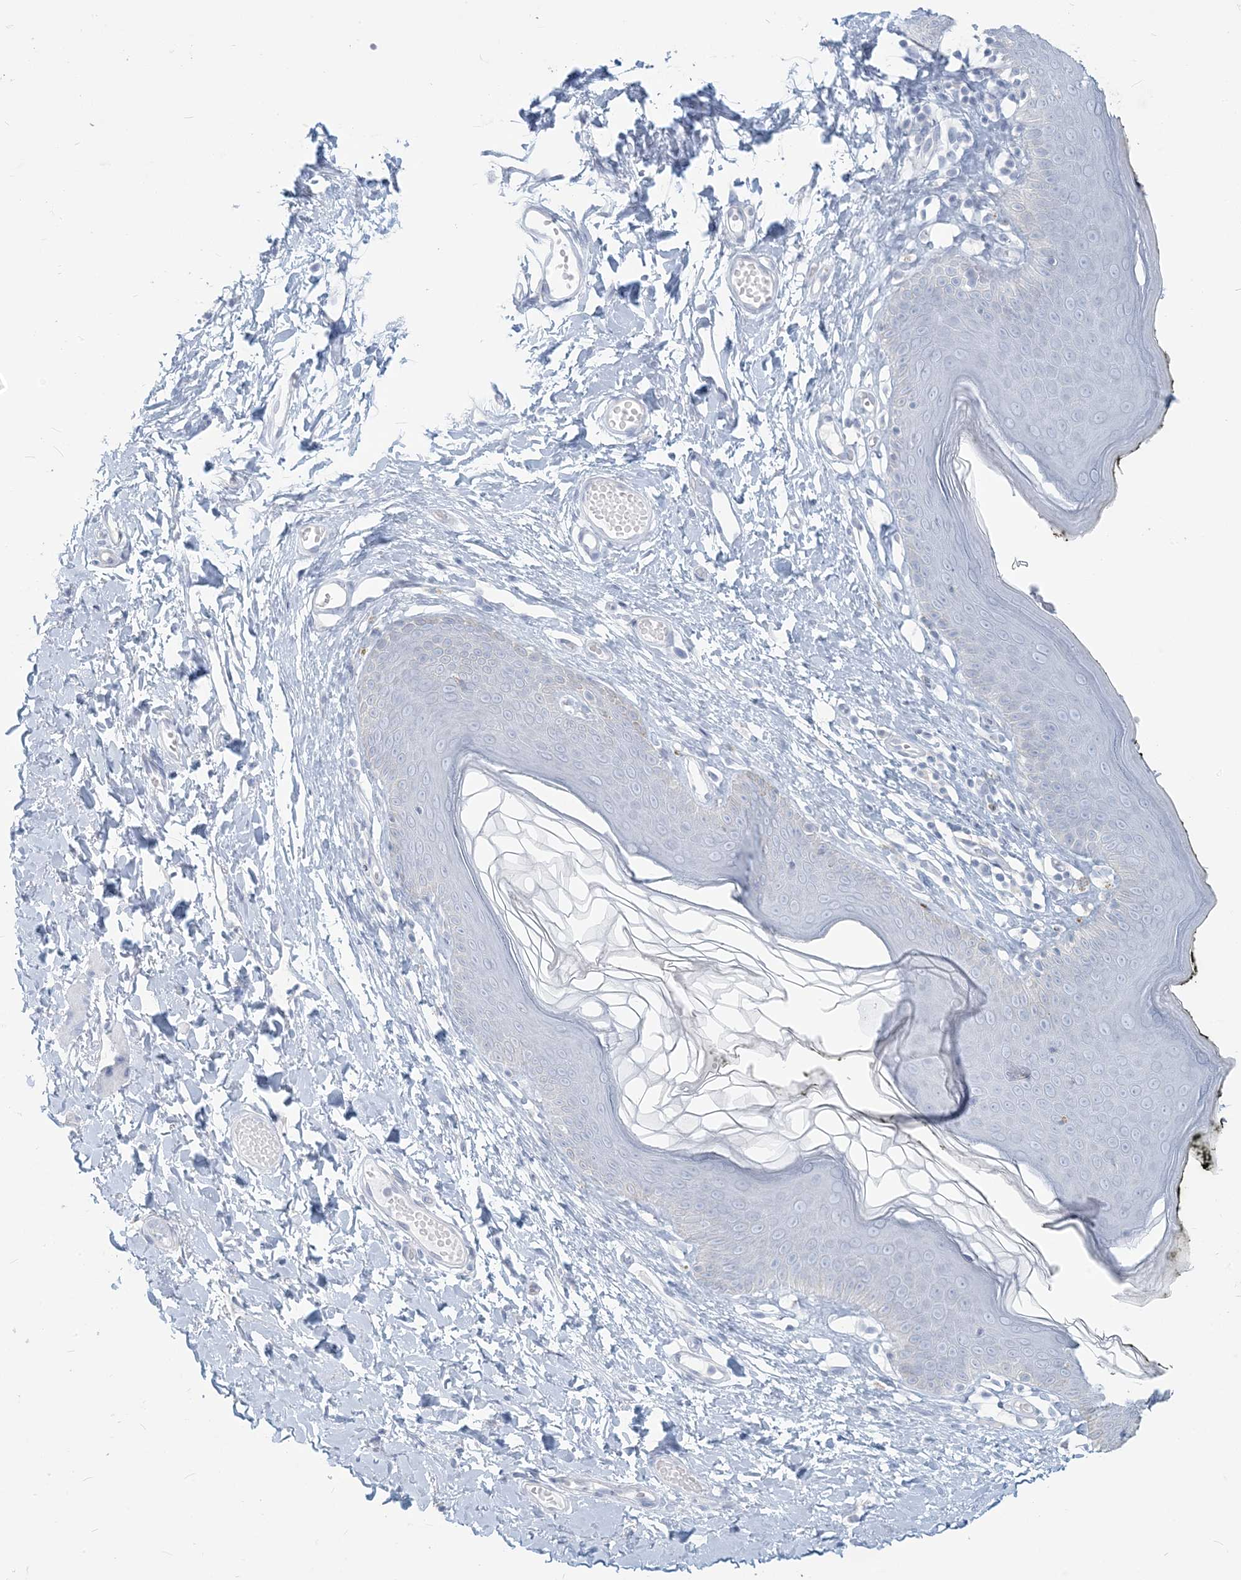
{"staining": {"intensity": "negative", "quantity": "none", "location": "none"}, "tissue": "skin", "cell_type": "Epidermal cells", "image_type": "normal", "snomed": [{"axis": "morphology", "description": "Normal tissue, NOS"}, {"axis": "morphology", "description": "Inflammation, NOS"}, {"axis": "topography", "description": "Vulva"}], "caption": "Immunohistochemical staining of unremarkable human skin displays no significant positivity in epidermal cells. (Brightfield microscopy of DAB immunohistochemistry (IHC) at high magnification).", "gene": "HLA", "patient": {"sex": "female", "age": 84}}